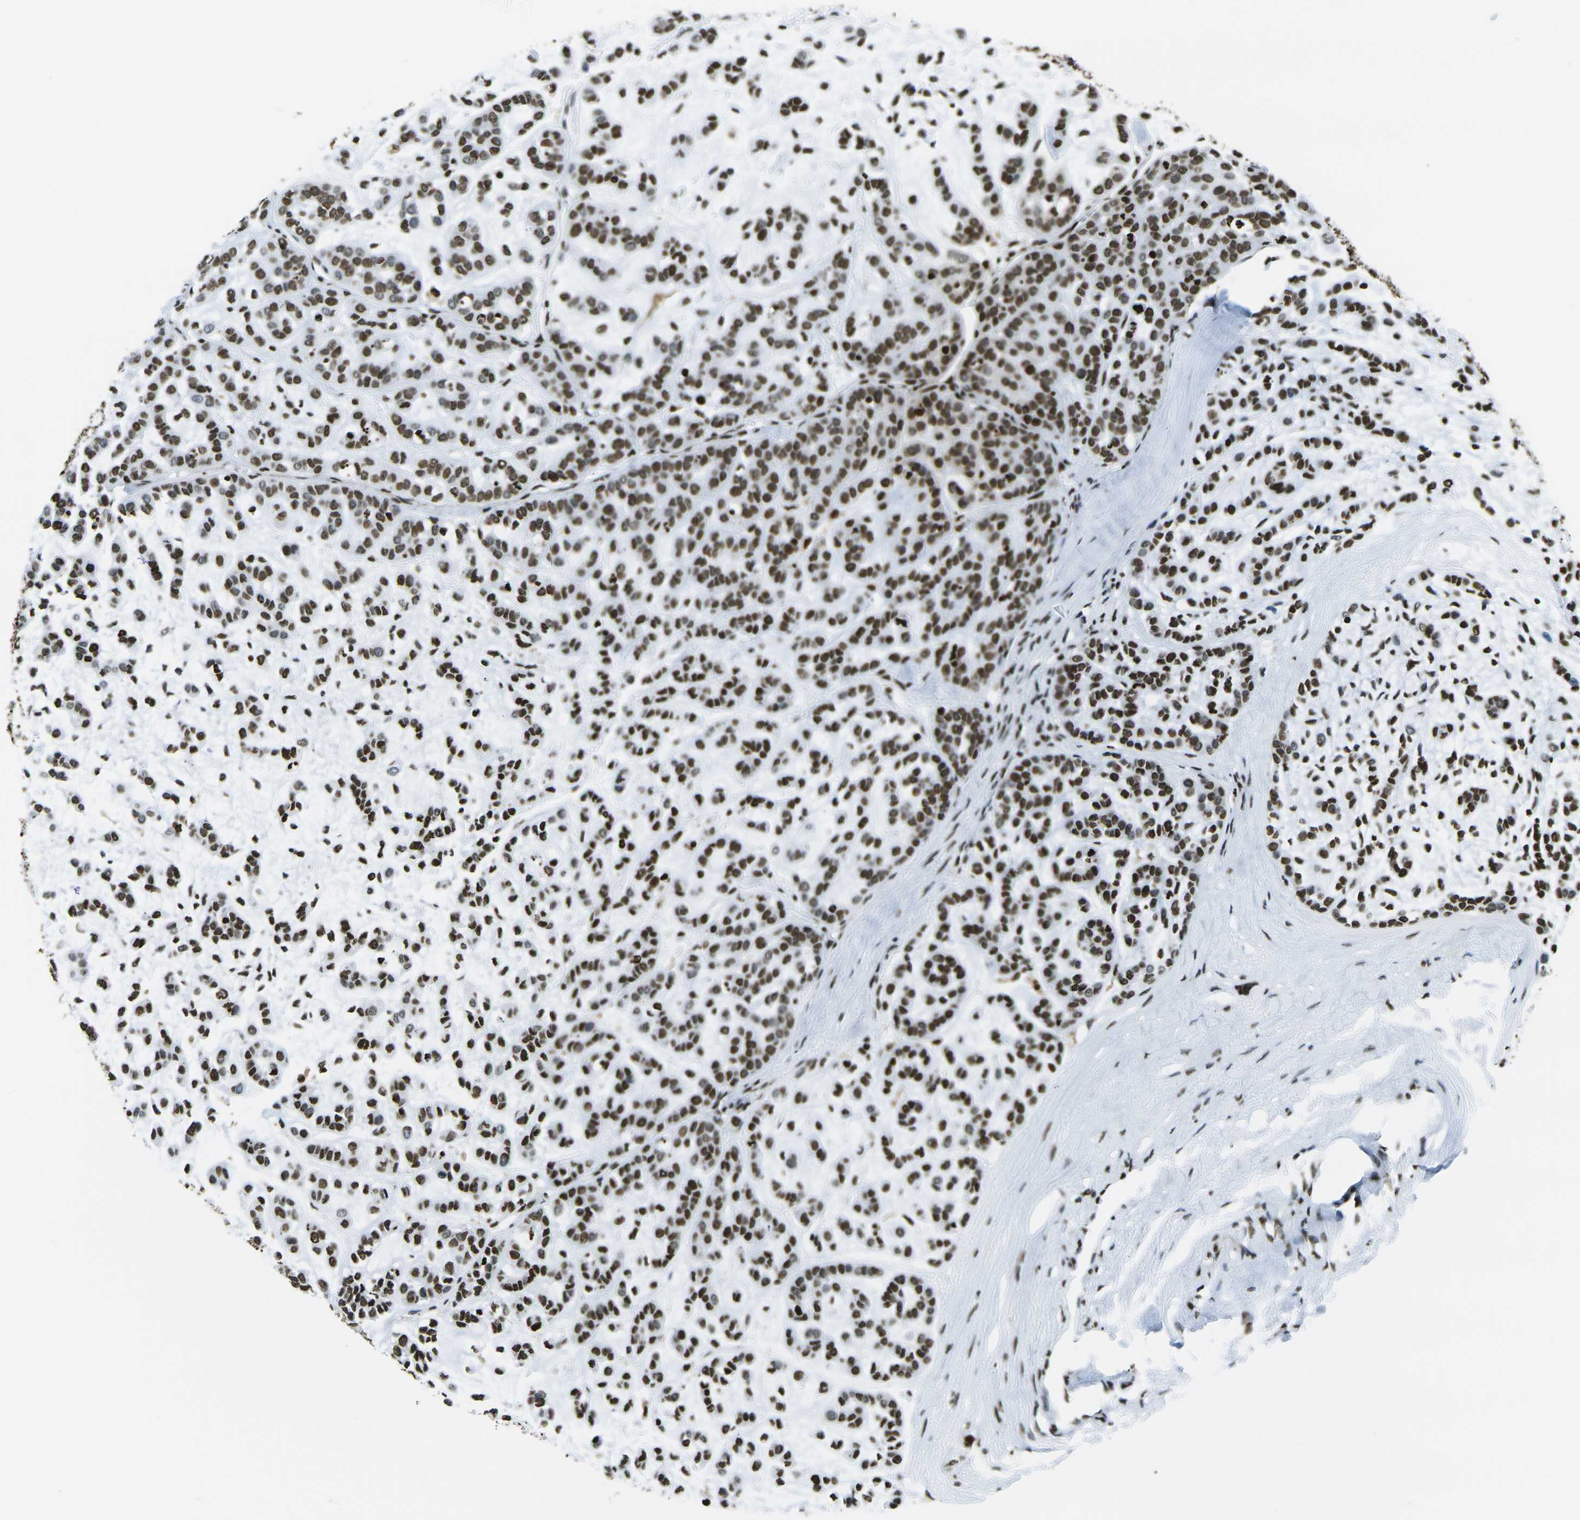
{"staining": {"intensity": "strong", "quantity": ">75%", "location": "nuclear"}, "tissue": "head and neck cancer", "cell_type": "Tumor cells", "image_type": "cancer", "snomed": [{"axis": "morphology", "description": "Adenocarcinoma, NOS"}, {"axis": "morphology", "description": "Adenoma, NOS"}, {"axis": "topography", "description": "Head-Neck"}], "caption": "The image demonstrates staining of head and neck adenocarcinoma, revealing strong nuclear protein expression (brown color) within tumor cells.", "gene": "H2AX", "patient": {"sex": "female", "age": 55}}